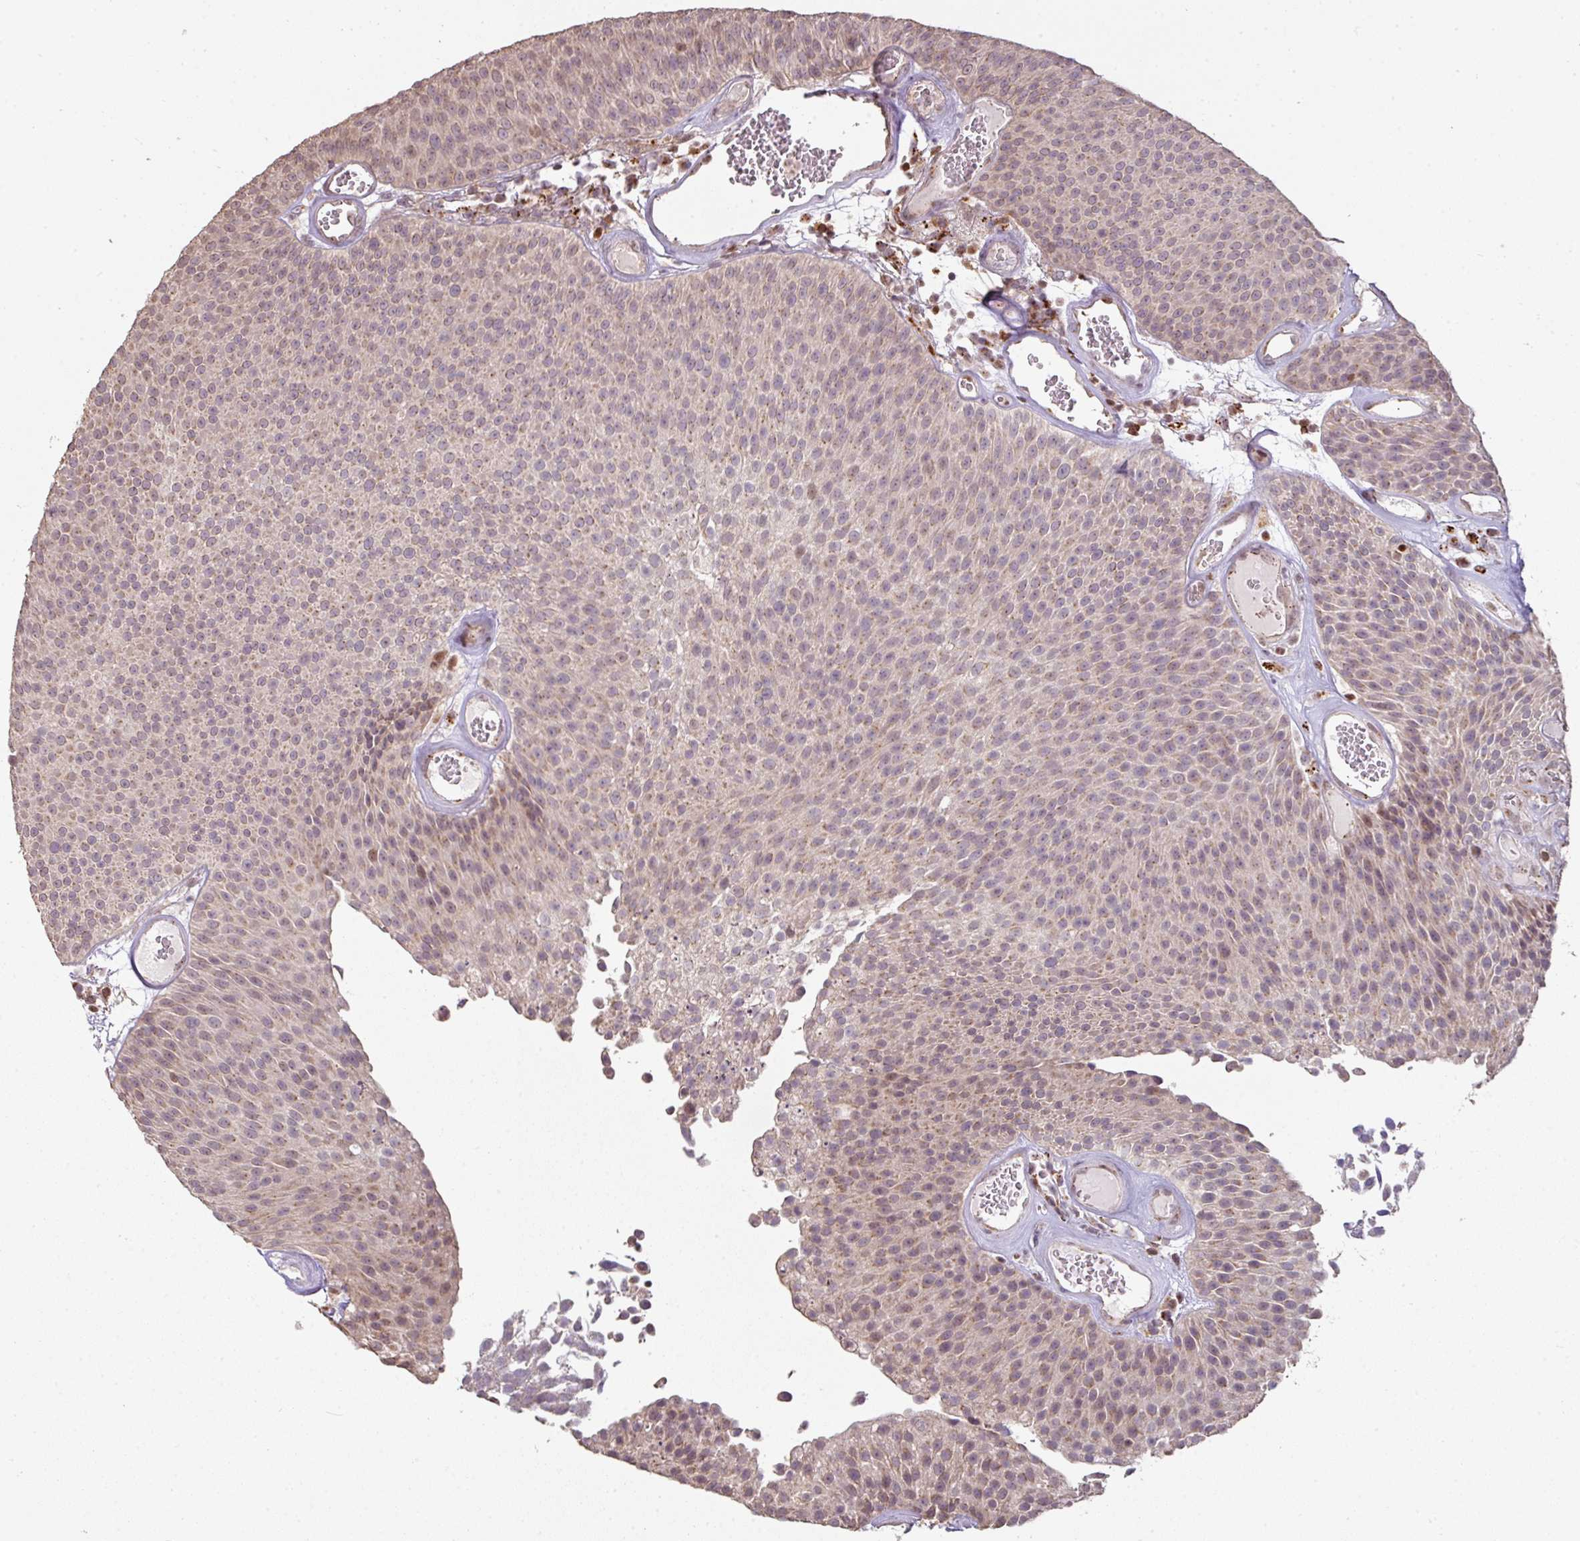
{"staining": {"intensity": "weak", "quantity": "<25%", "location": "cytoplasmic/membranous"}, "tissue": "urothelial cancer", "cell_type": "Tumor cells", "image_type": "cancer", "snomed": [{"axis": "morphology", "description": "Urothelial carcinoma, Low grade"}, {"axis": "topography", "description": "Urinary bladder"}], "caption": "Tumor cells are negative for protein expression in human low-grade urothelial carcinoma.", "gene": "CXCR5", "patient": {"sex": "female", "age": 79}}